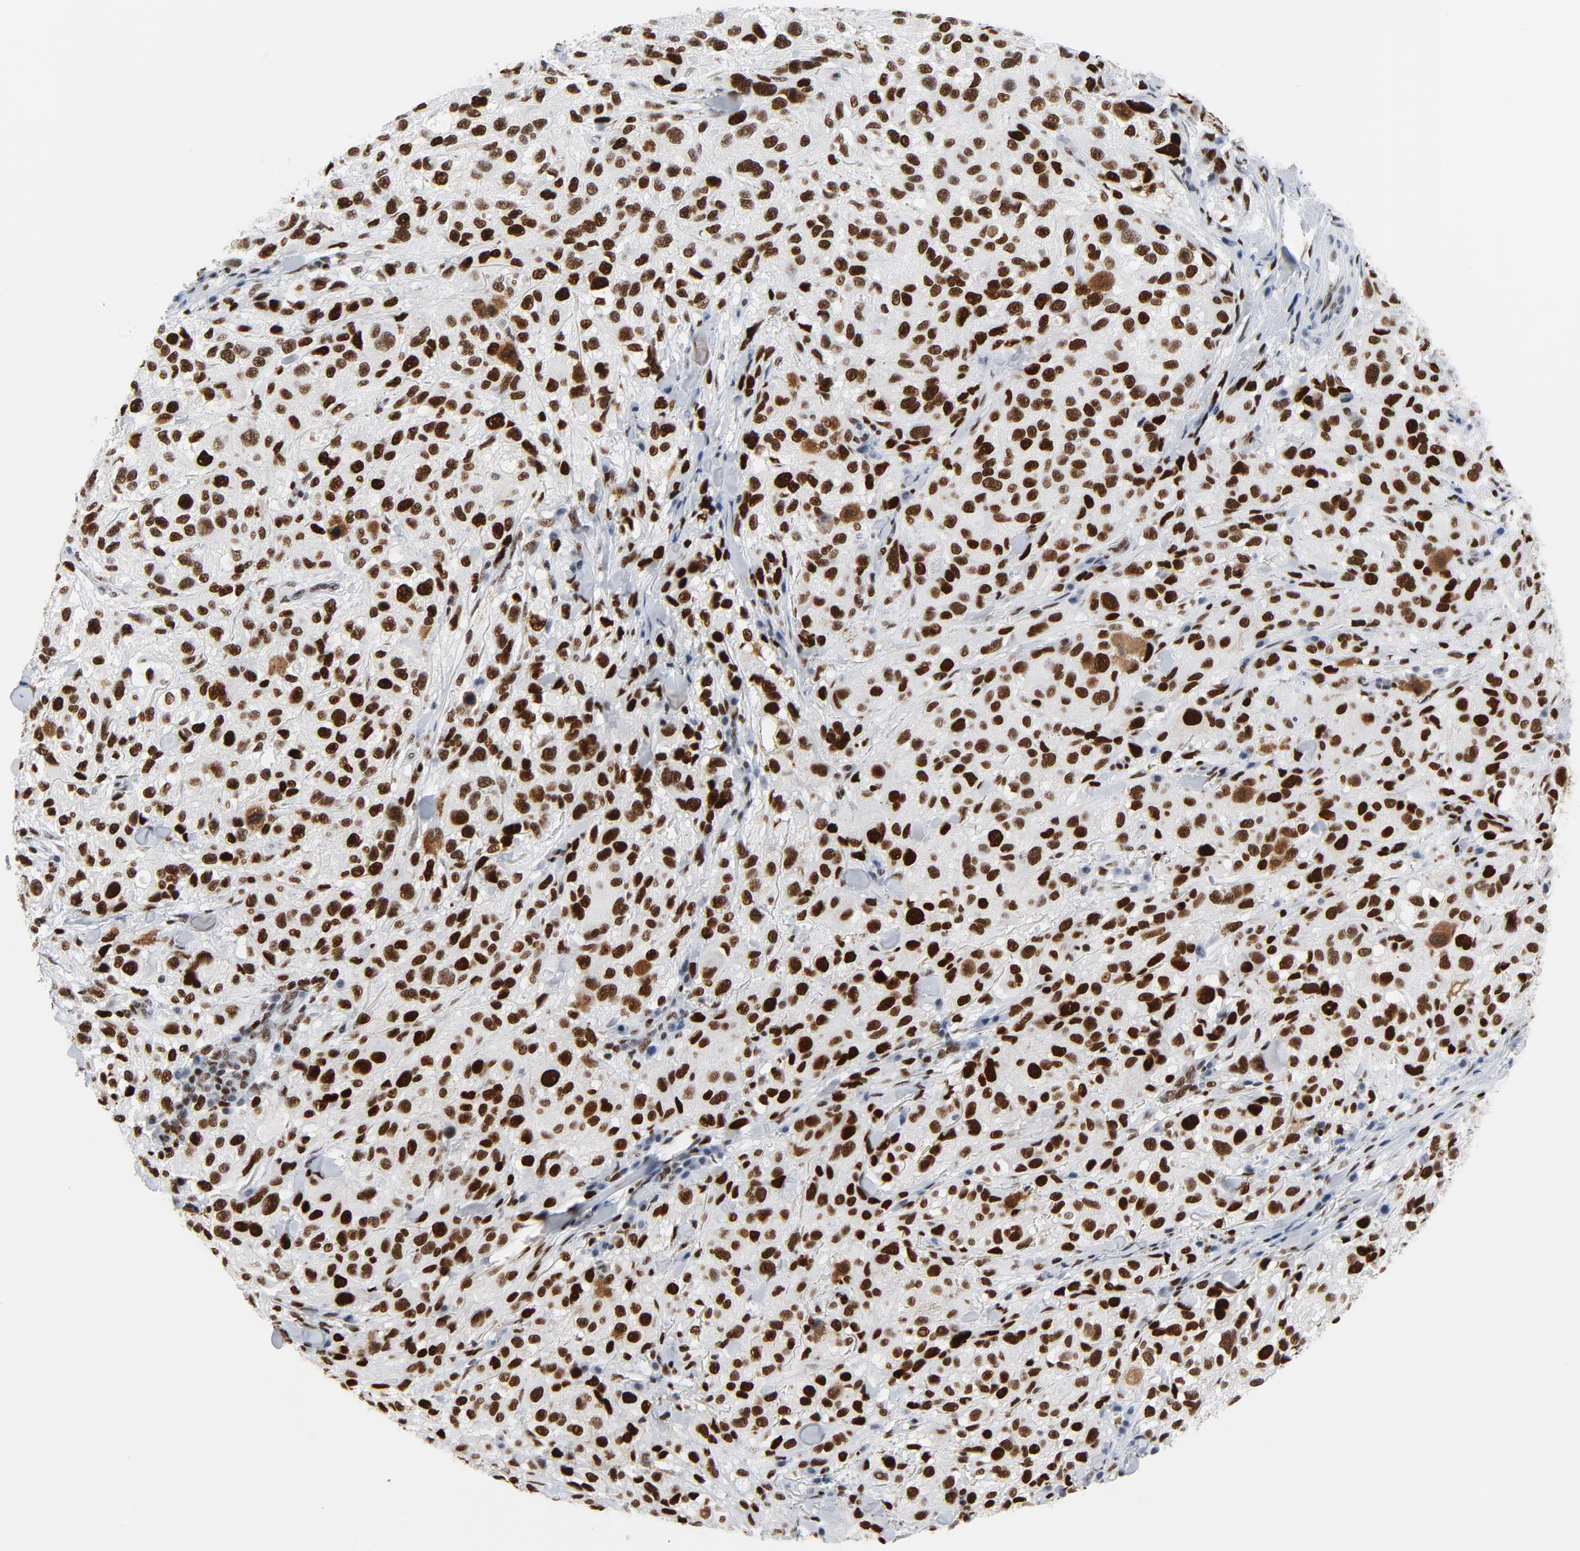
{"staining": {"intensity": "strong", "quantity": ">75%", "location": "nuclear"}, "tissue": "melanoma", "cell_type": "Tumor cells", "image_type": "cancer", "snomed": [{"axis": "morphology", "description": "Necrosis, NOS"}, {"axis": "morphology", "description": "Malignant melanoma, NOS"}, {"axis": "topography", "description": "Skin"}], "caption": "Protein expression analysis of human melanoma reveals strong nuclear positivity in about >75% of tumor cells. (DAB (3,3'-diaminobenzidine) IHC with brightfield microscopy, high magnification).", "gene": "POLD1", "patient": {"sex": "female", "age": 87}}